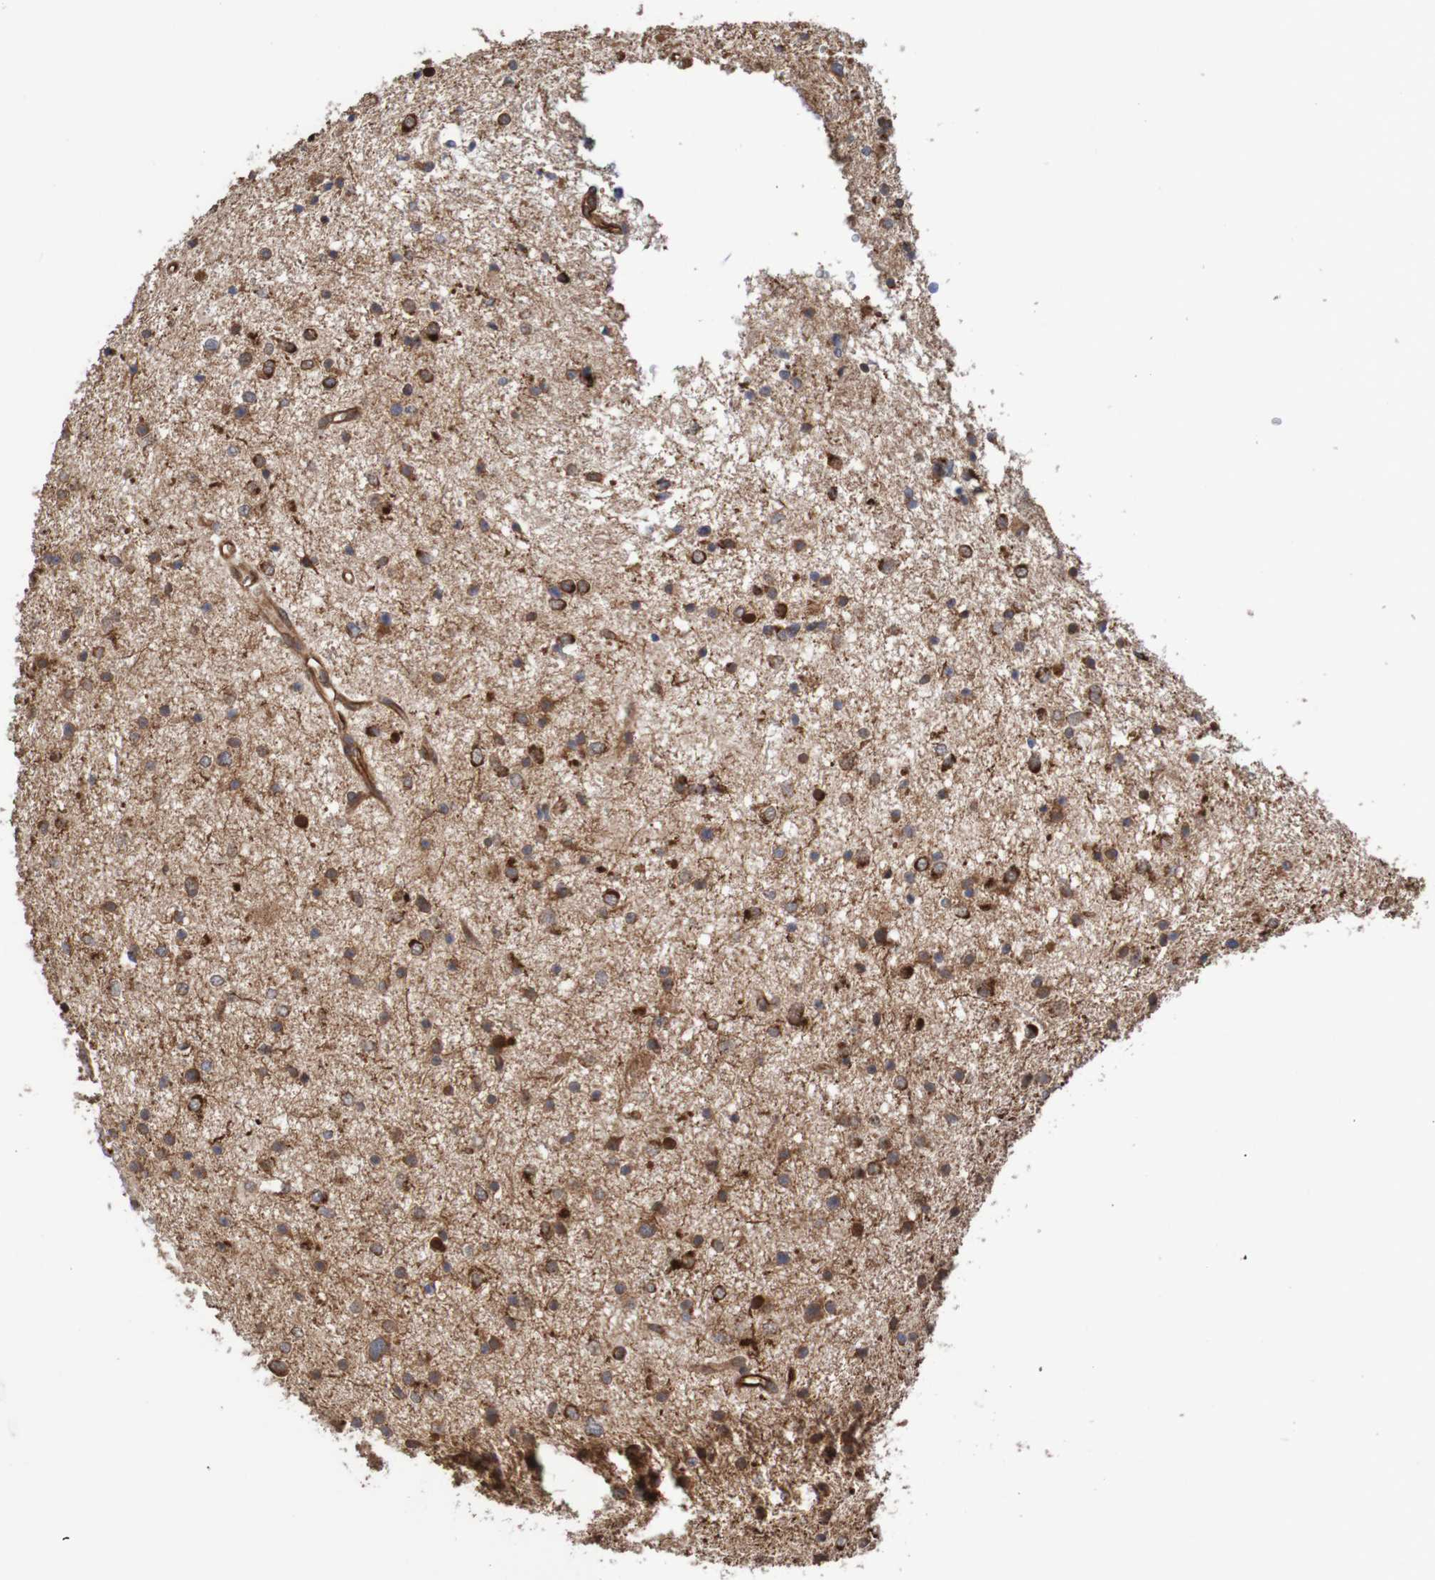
{"staining": {"intensity": "strong", "quantity": ">75%", "location": "cytoplasmic/membranous"}, "tissue": "glioma", "cell_type": "Tumor cells", "image_type": "cancer", "snomed": [{"axis": "morphology", "description": "Glioma, malignant, Low grade"}, {"axis": "topography", "description": "Brain"}], "caption": "Malignant glioma (low-grade) was stained to show a protein in brown. There is high levels of strong cytoplasmic/membranous expression in about >75% of tumor cells.", "gene": "MRPL52", "patient": {"sex": "female", "age": 37}}